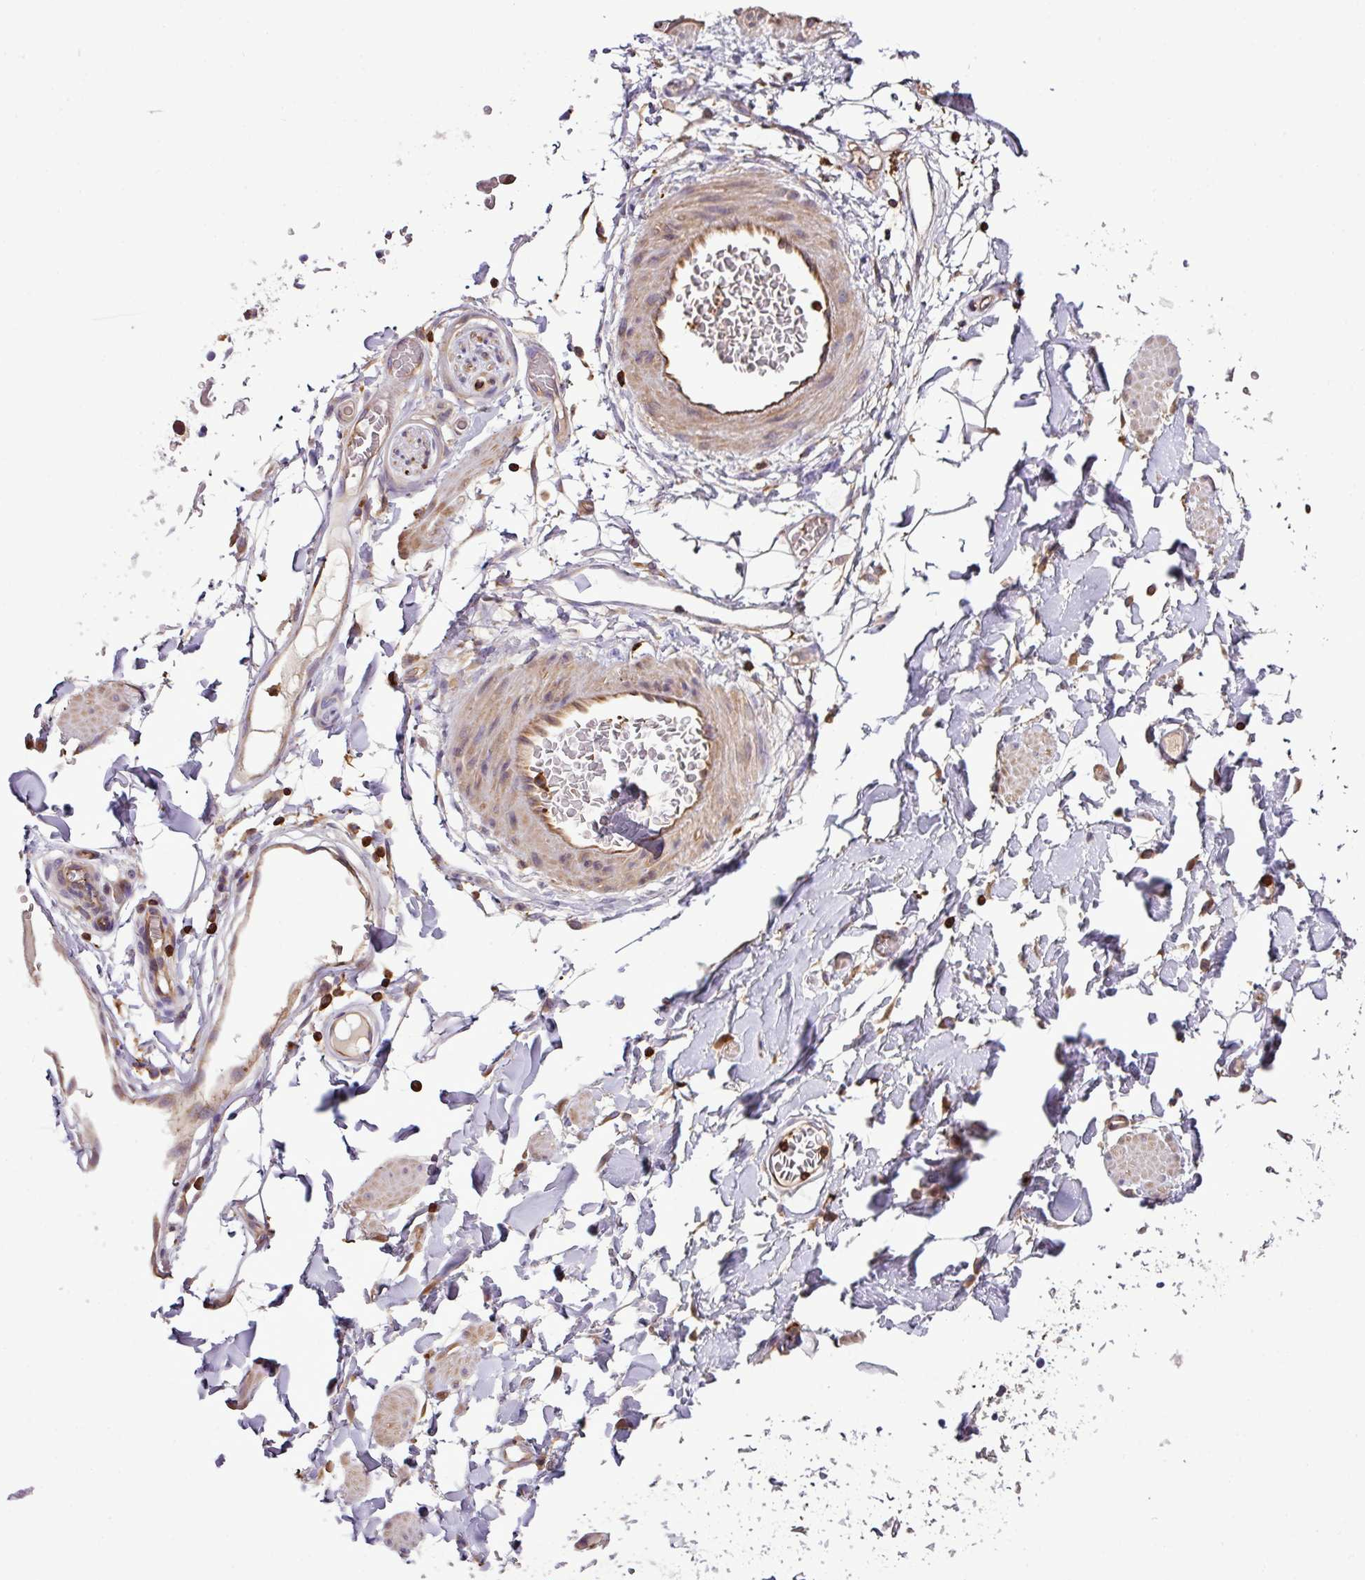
{"staining": {"intensity": "weak", "quantity": "<25%", "location": "cytoplasmic/membranous"}, "tissue": "adipose tissue", "cell_type": "Adipocytes", "image_type": "normal", "snomed": [{"axis": "morphology", "description": "Normal tissue, NOS"}, {"axis": "topography", "description": "Vulva"}, {"axis": "topography", "description": "Peripheral nerve tissue"}], "caption": "IHC photomicrograph of benign adipose tissue stained for a protein (brown), which reveals no positivity in adipocytes.", "gene": "PGAP6", "patient": {"sex": "female", "age": 68}}